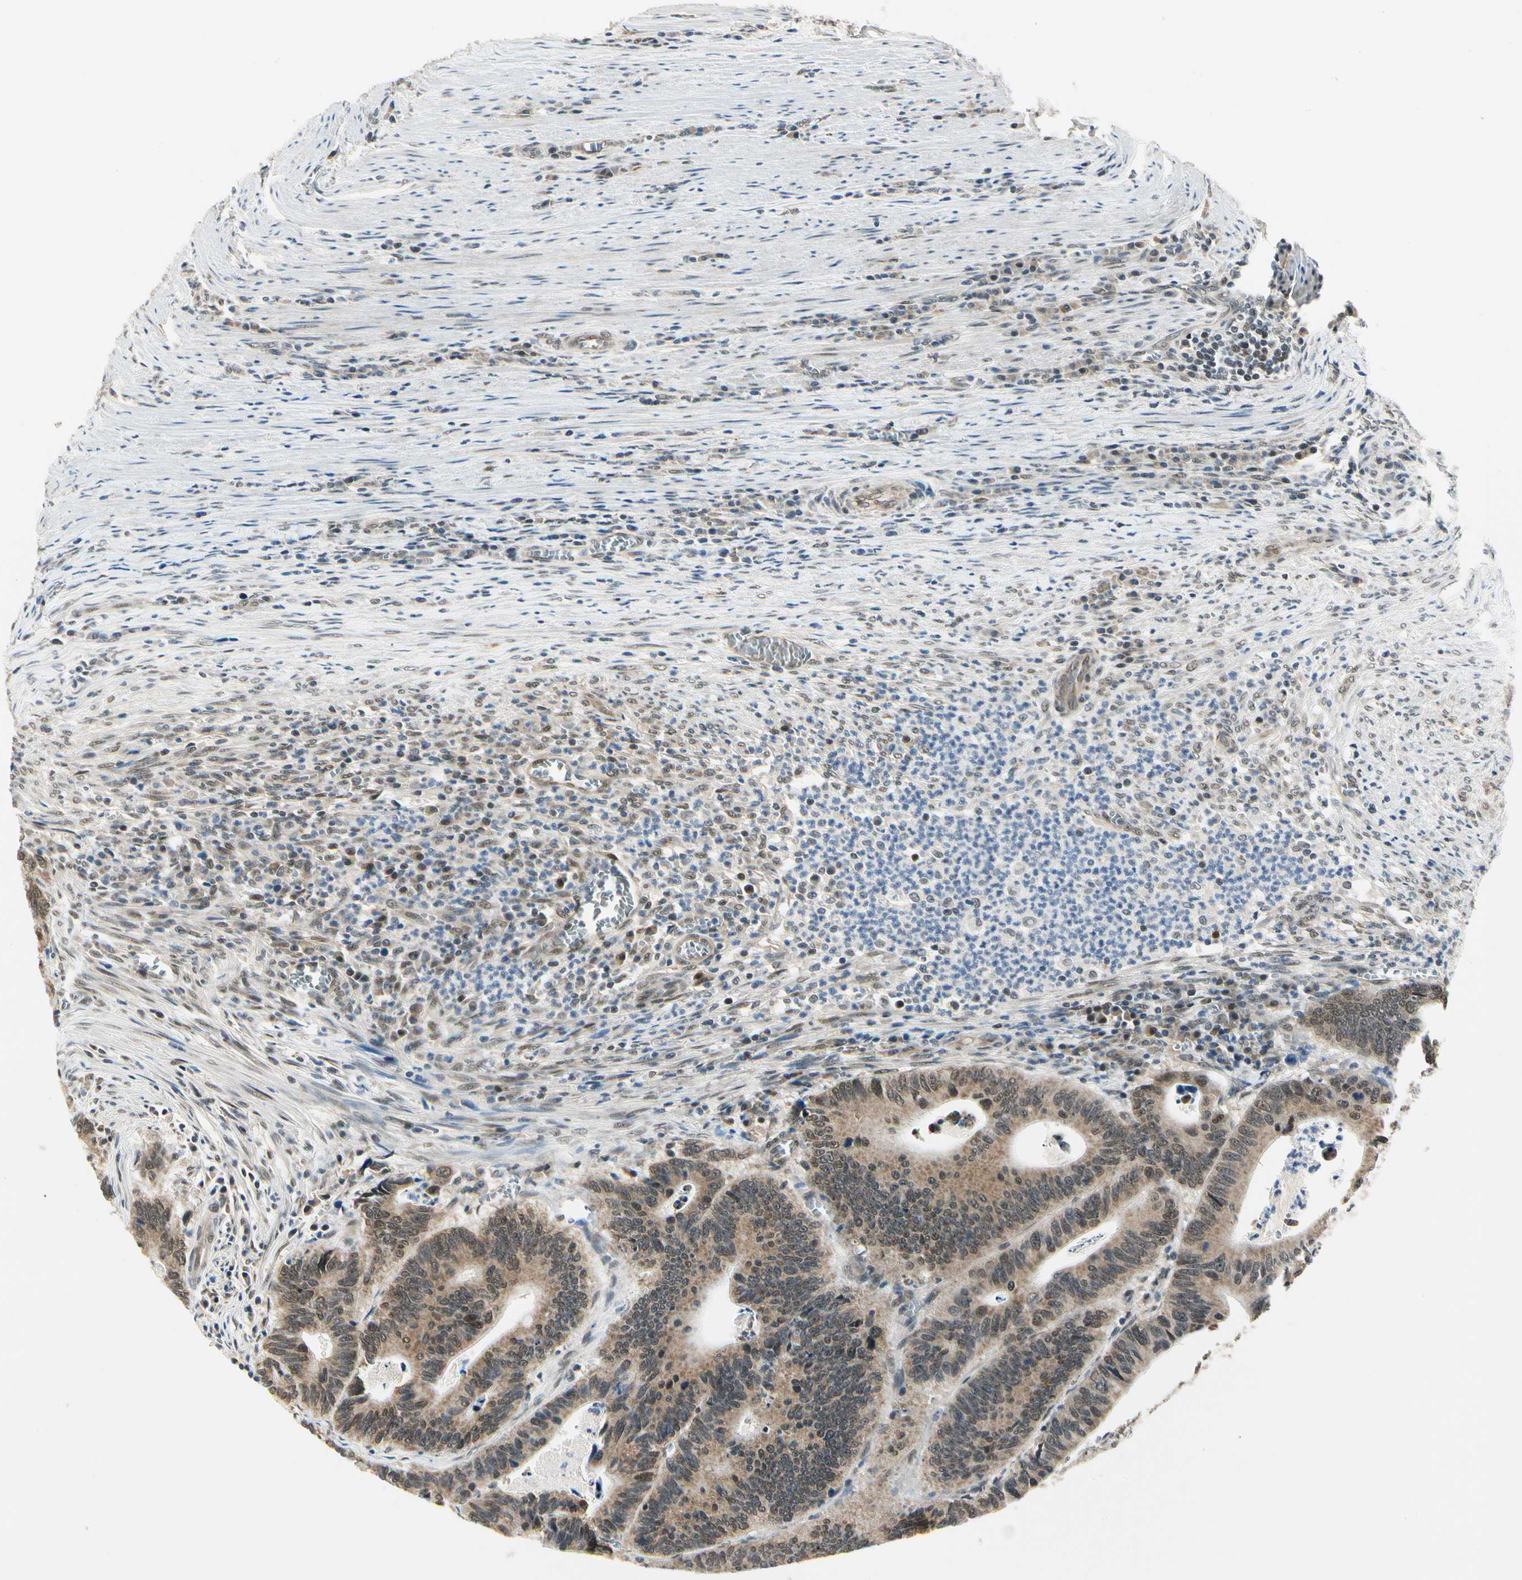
{"staining": {"intensity": "strong", "quantity": ">75%", "location": "cytoplasmic/membranous"}, "tissue": "colorectal cancer", "cell_type": "Tumor cells", "image_type": "cancer", "snomed": [{"axis": "morphology", "description": "Adenocarcinoma, NOS"}, {"axis": "topography", "description": "Colon"}], "caption": "Immunohistochemistry (IHC) histopathology image of human colorectal cancer stained for a protein (brown), which displays high levels of strong cytoplasmic/membranous expression in approximately >75% of tumor cells.", "gene": "PDK2", "patient": {"sex": "male", "age": 72}}